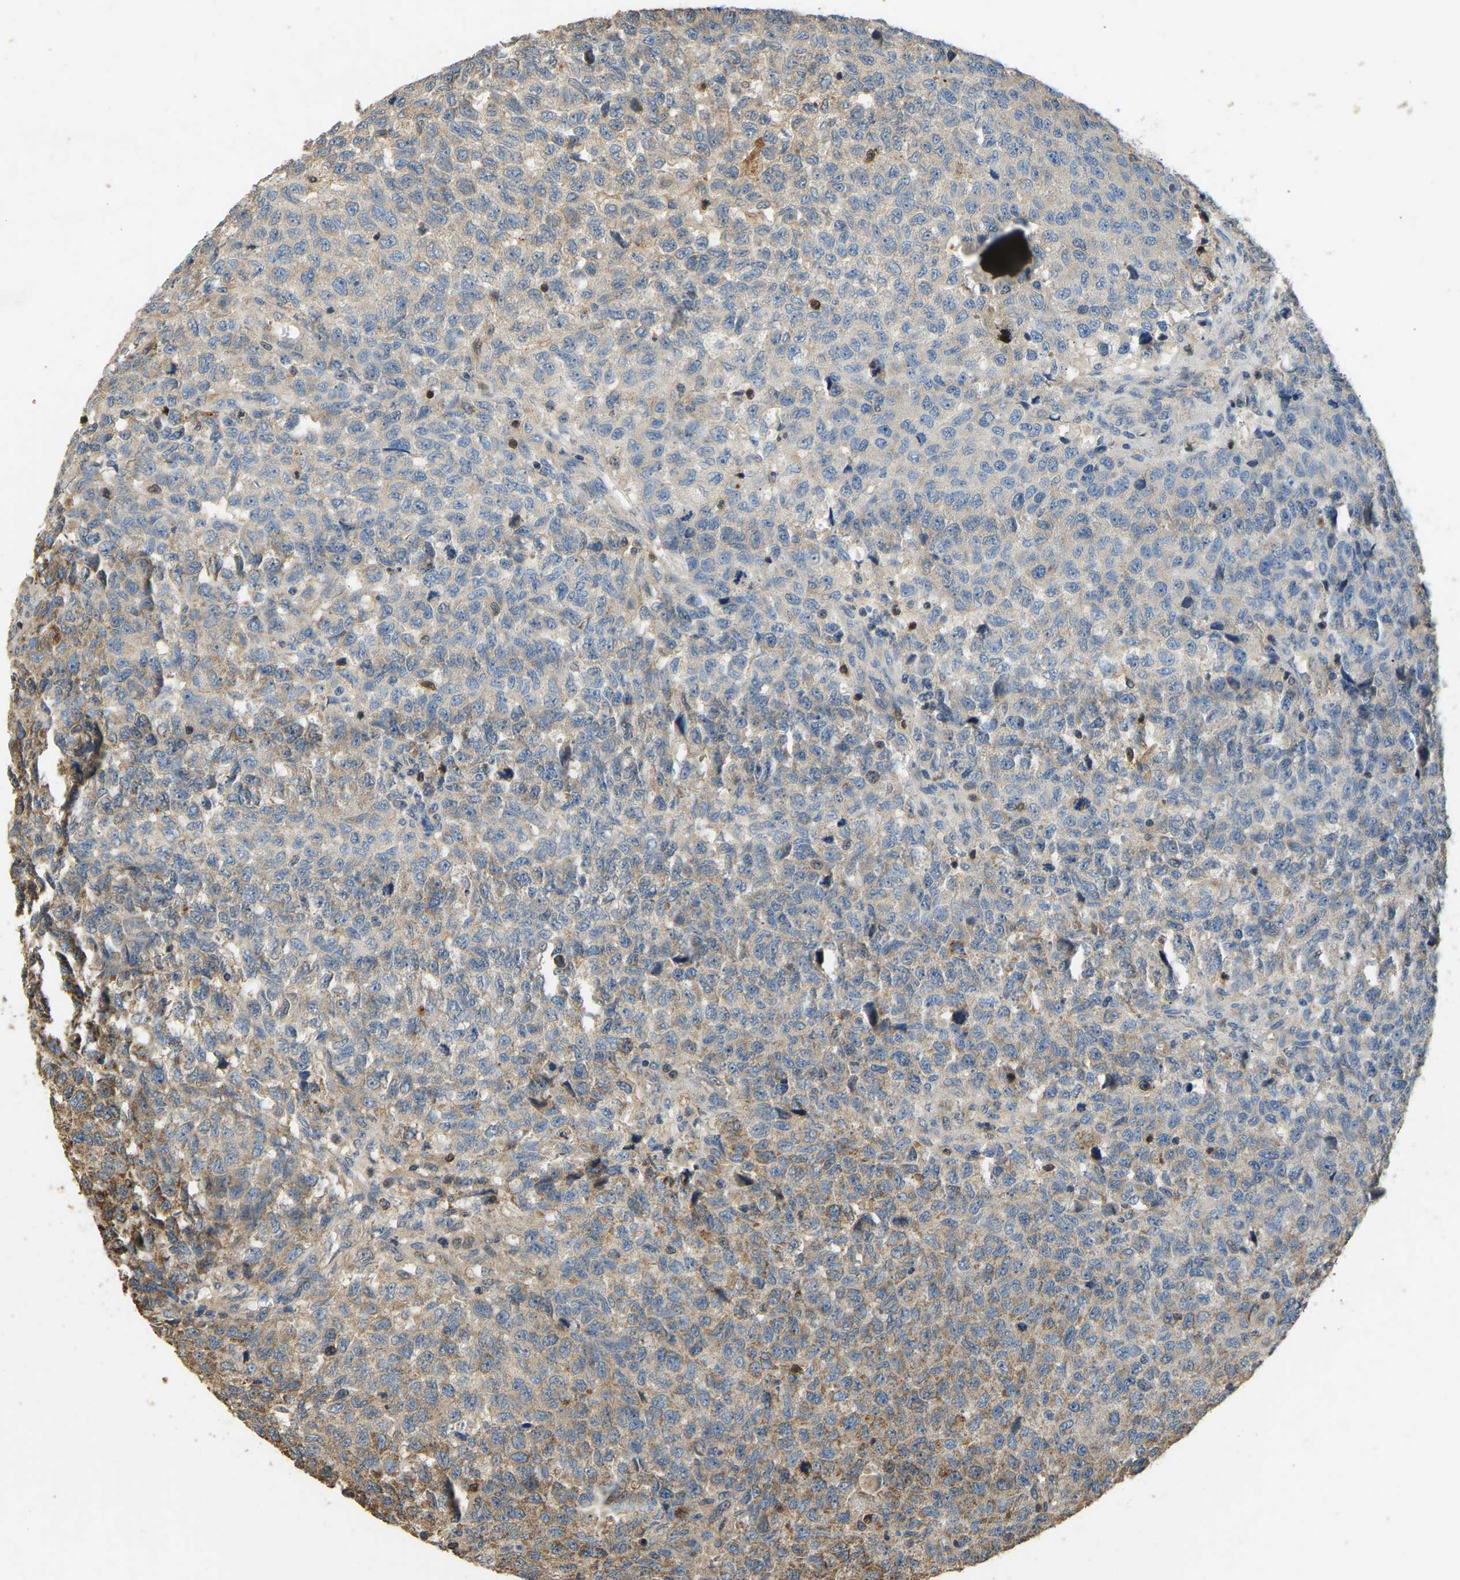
{"staining": {"intensity": "moderate", "quantity": "<25%", "location": "cytoplasmic/membranous"}, "tissue": "testis cancer", "cell_type": "Tumor cells", "image_type": "cancer", "snomed": [{"axis": "morphology", "description": "Seminoma, NOS"}, {"axis": "topography", "description": "Testis"}], "caption": "Tumor cells demonstrate low levels of moderate cytoplasmic/membranous positivity in about <25% of cells in human testis seminoma.", "gene": "TUFM", "patient": {"sex": "male", "age": 59}}